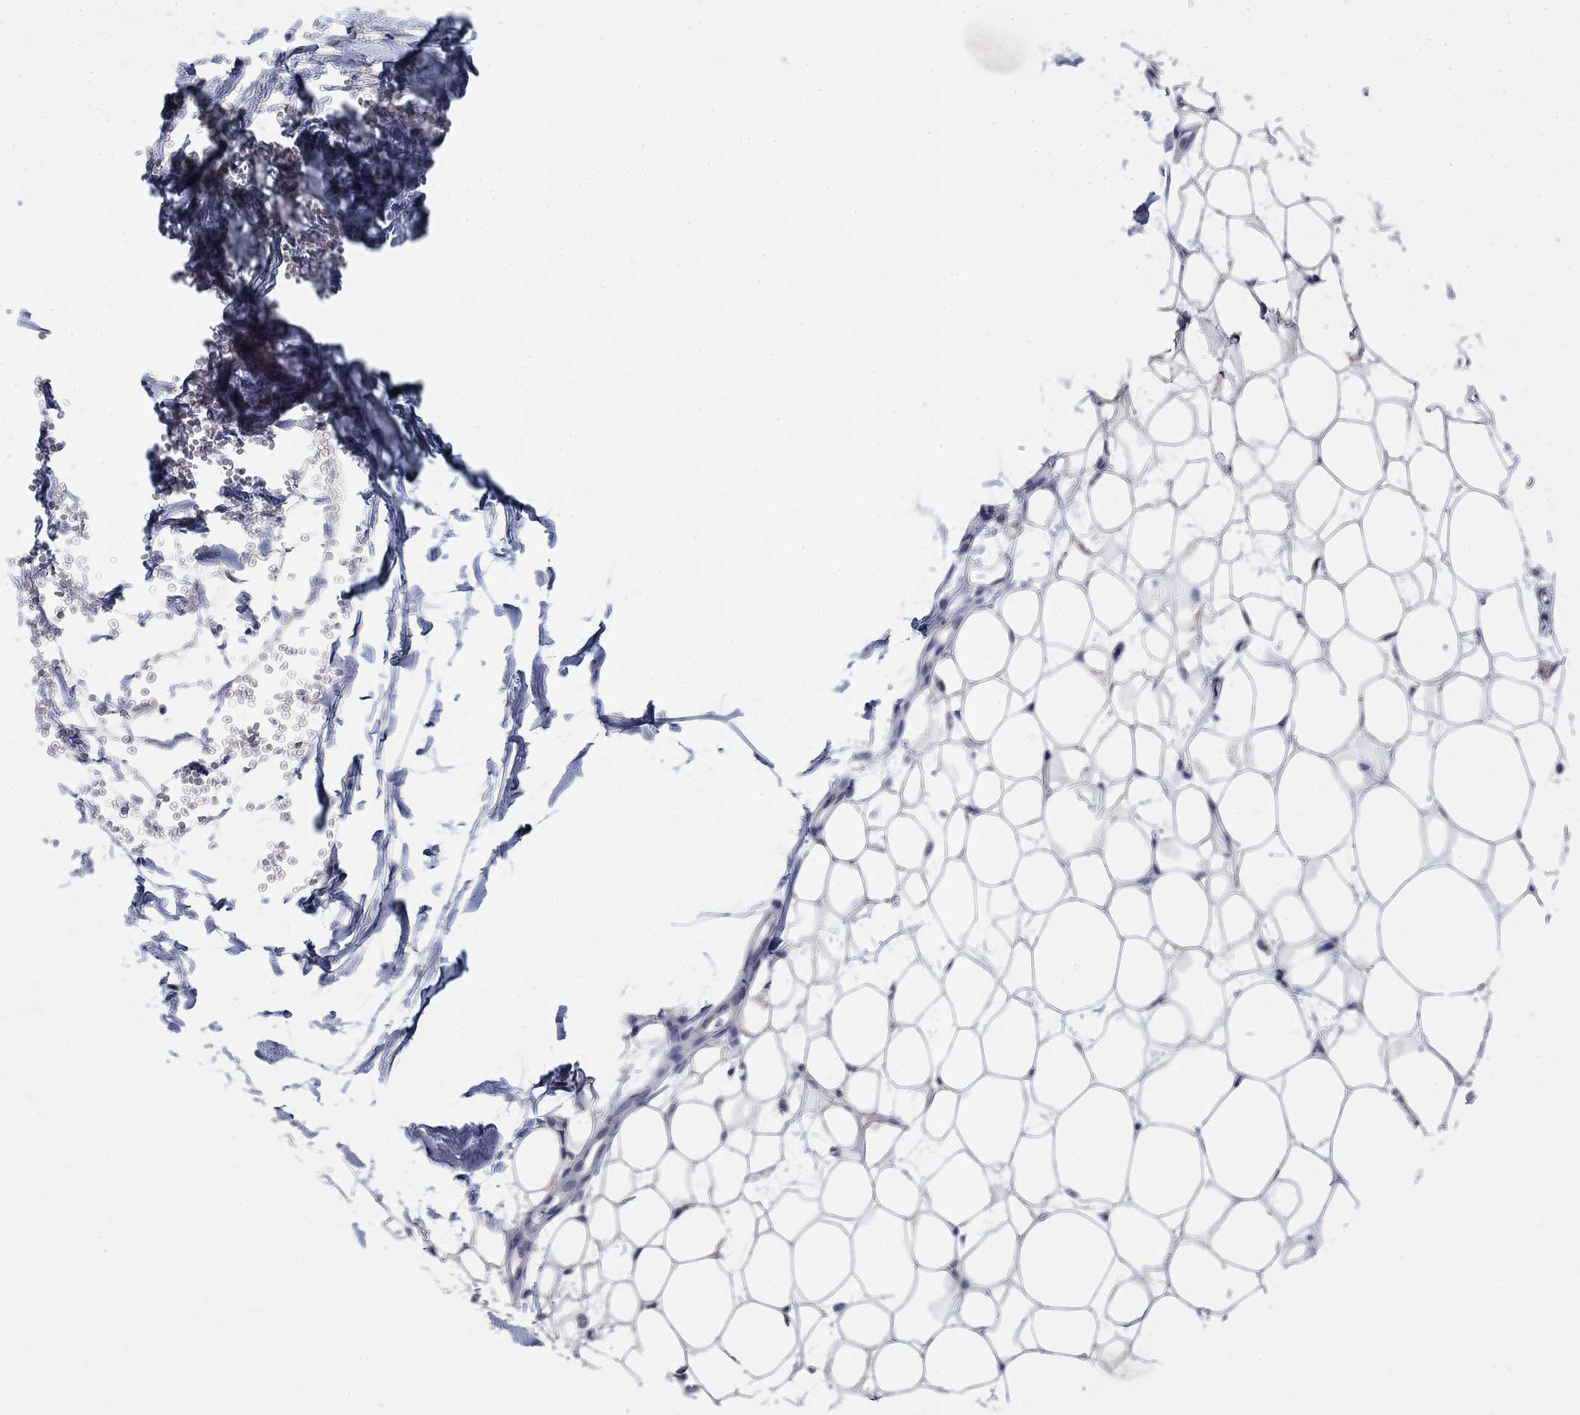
{"staining": {"intensity": "negative", "quantity": "none", "location": "none"}, "tissue": "breast", "cell_type": "Adipocytes", "image_type": "normal", "snomed": [{"axis": "morphology", "description": "Normal tissue, NOS"}, {"axis": "topography", "description": "Breast"}], "caption": "This is an IHC photomicrograph of benign human breast. There is no staining in adipocytes.", "gene": "SPATA33", "patient": {"sex": "female", "age": 37}}